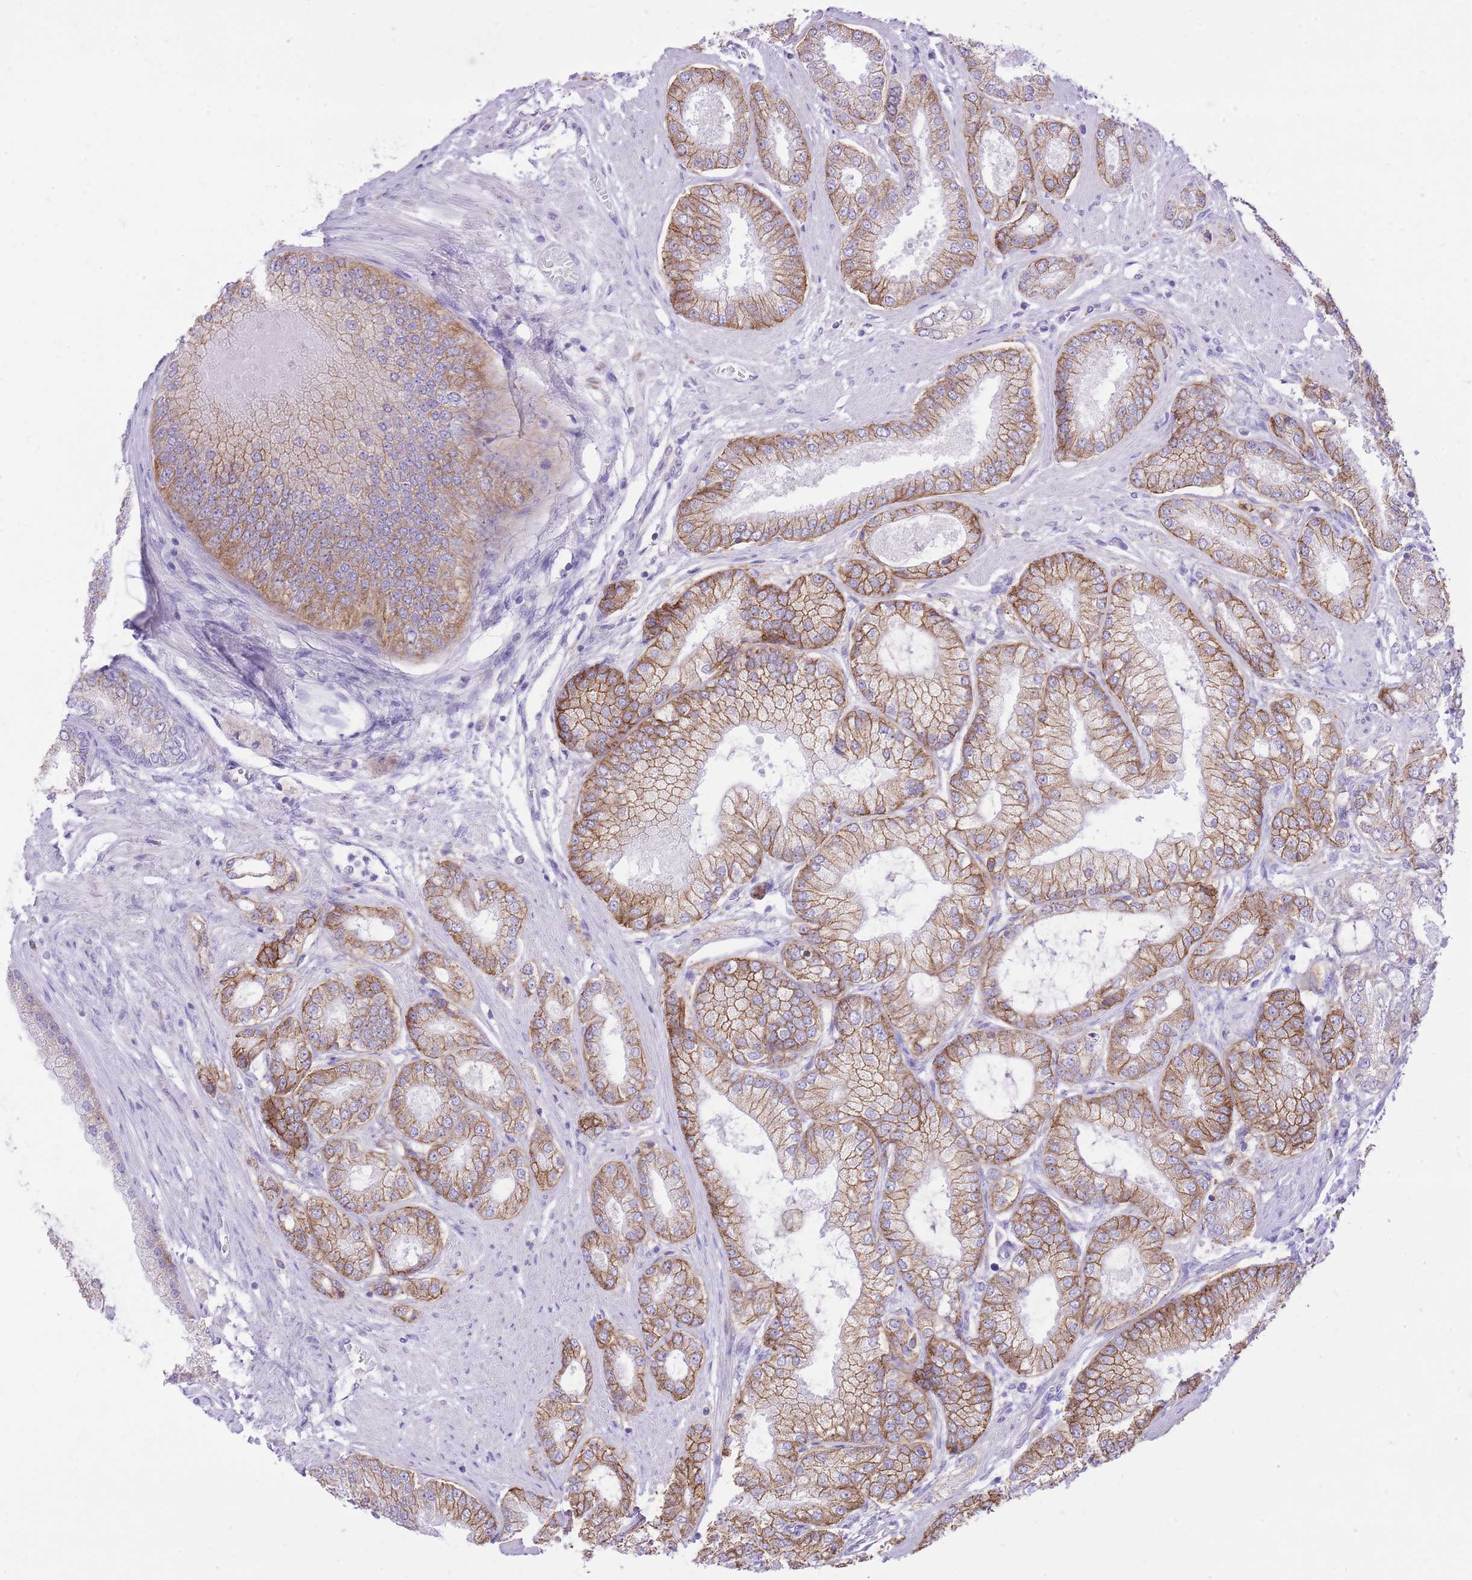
{"staining": {"intensity": "moderate", "quantity": ">75%", "location": "cytoplasmic/membranous"}, "tissue": "prostate cancer", "cell_type": "Tumor cells", "image_type": "cancer", "snomed": [{"axis": "morphology", "description": "Adenocarcinoma, High grade"}, {"axis": "topography", "description": "Prostate"}], "caption": "Human adenocarcinoma (high-grade) (prostate) stained for a protein (brown) displays moderate cytoplasmic/membranous positive expression in approximately >75% of tumor cells.", "gene": "SLC4A4", "patient": {"sex": "male", "age": 71}}